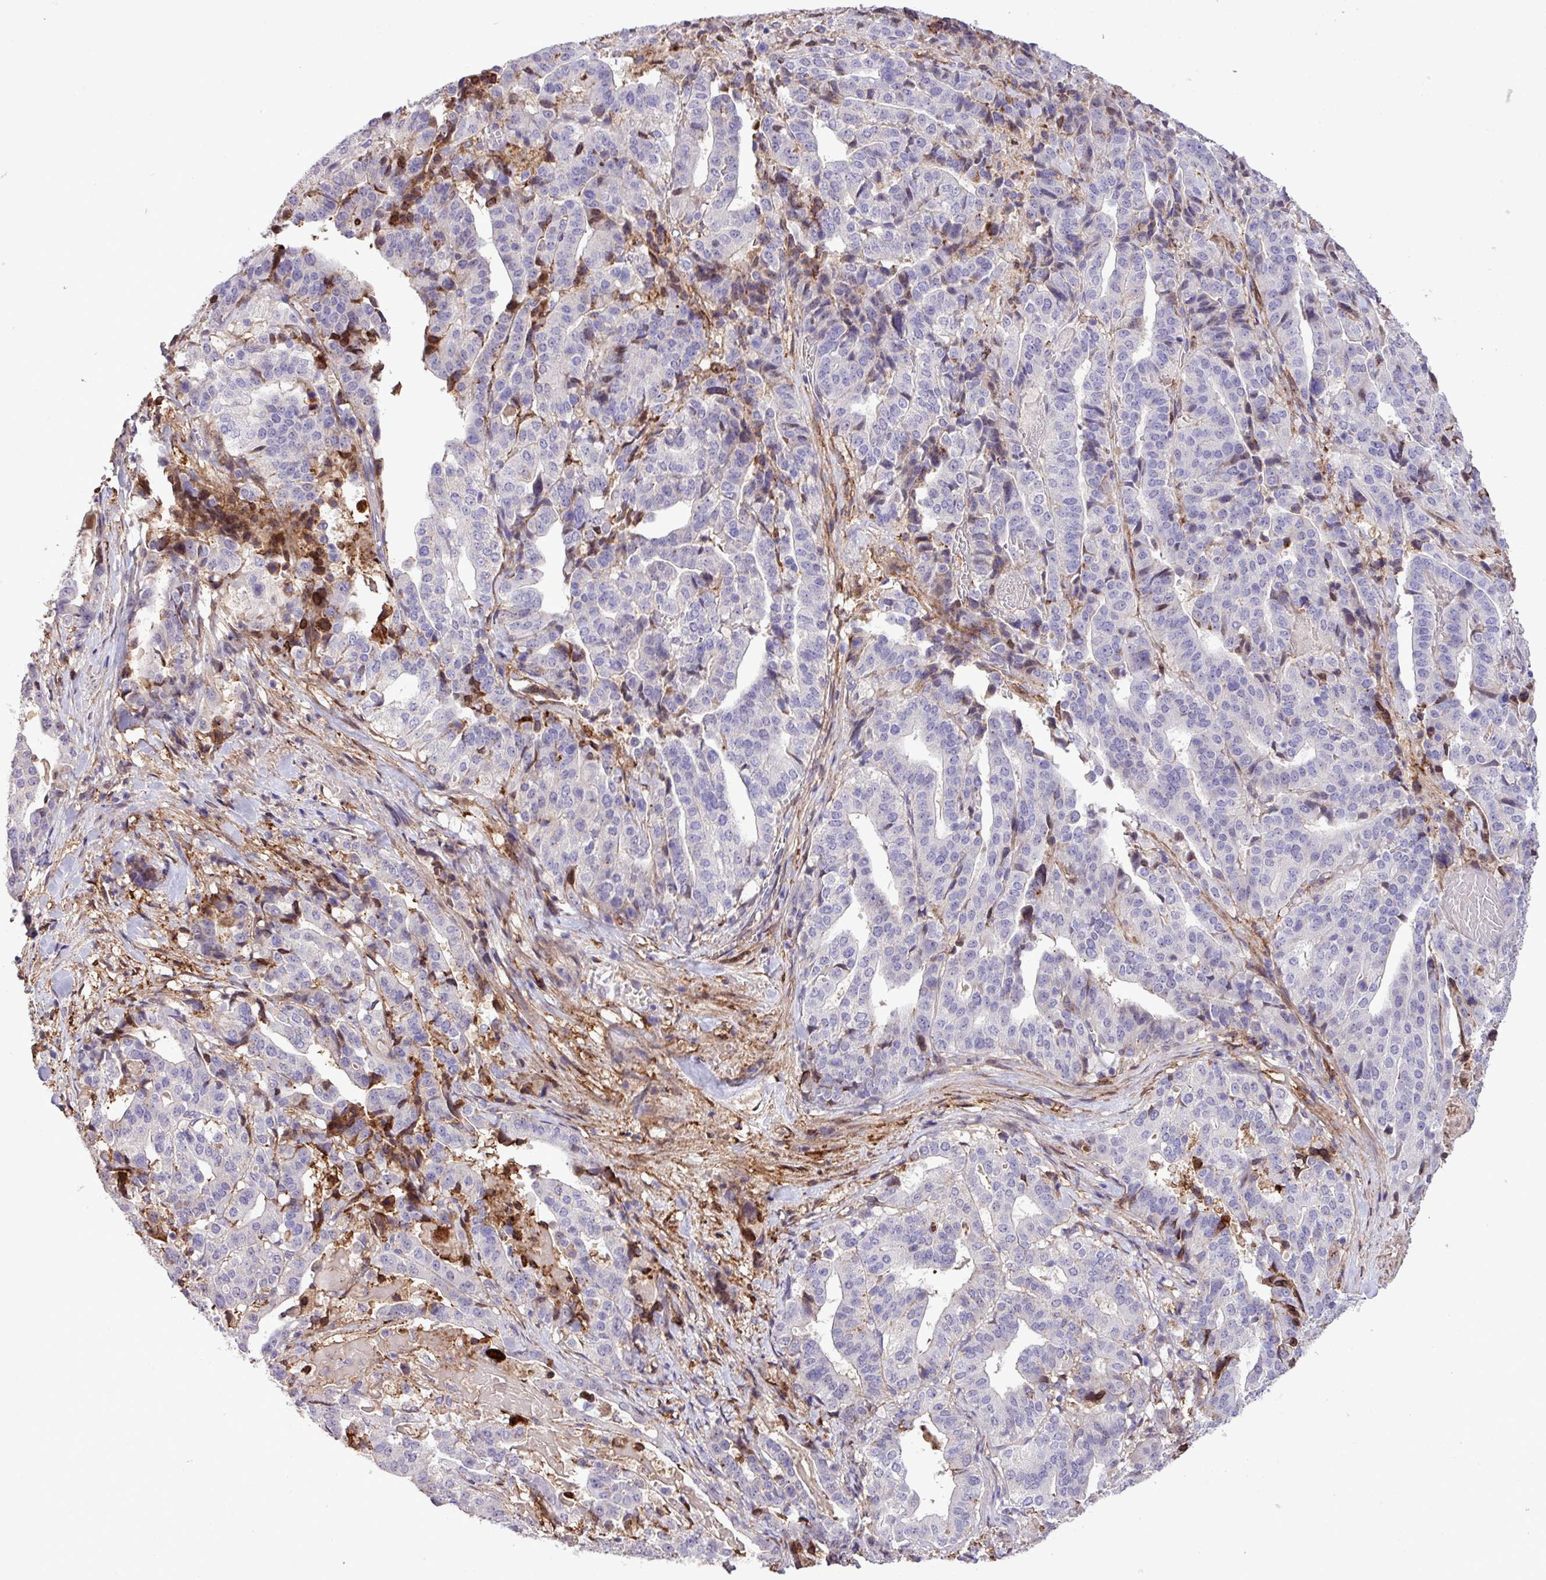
{"staining": {"intensity": "negative", "quantity": "none", "location": "none"}, "tissue": "stomach cancer", "cell_type": "Tumor cells", "image_type": "cancer", "snomed": [{"axis": "morphology", "description": "Adenocarcinoma, NOS"}, {"axis": "topography", "description": "Stomach"}], "caption": "The micrograph displays no significant positivity in tumor cells of stomach cancer (adenocarcinoma).", "gene": "RPP25L", "patient": {"sex": "male", "age": 48}}